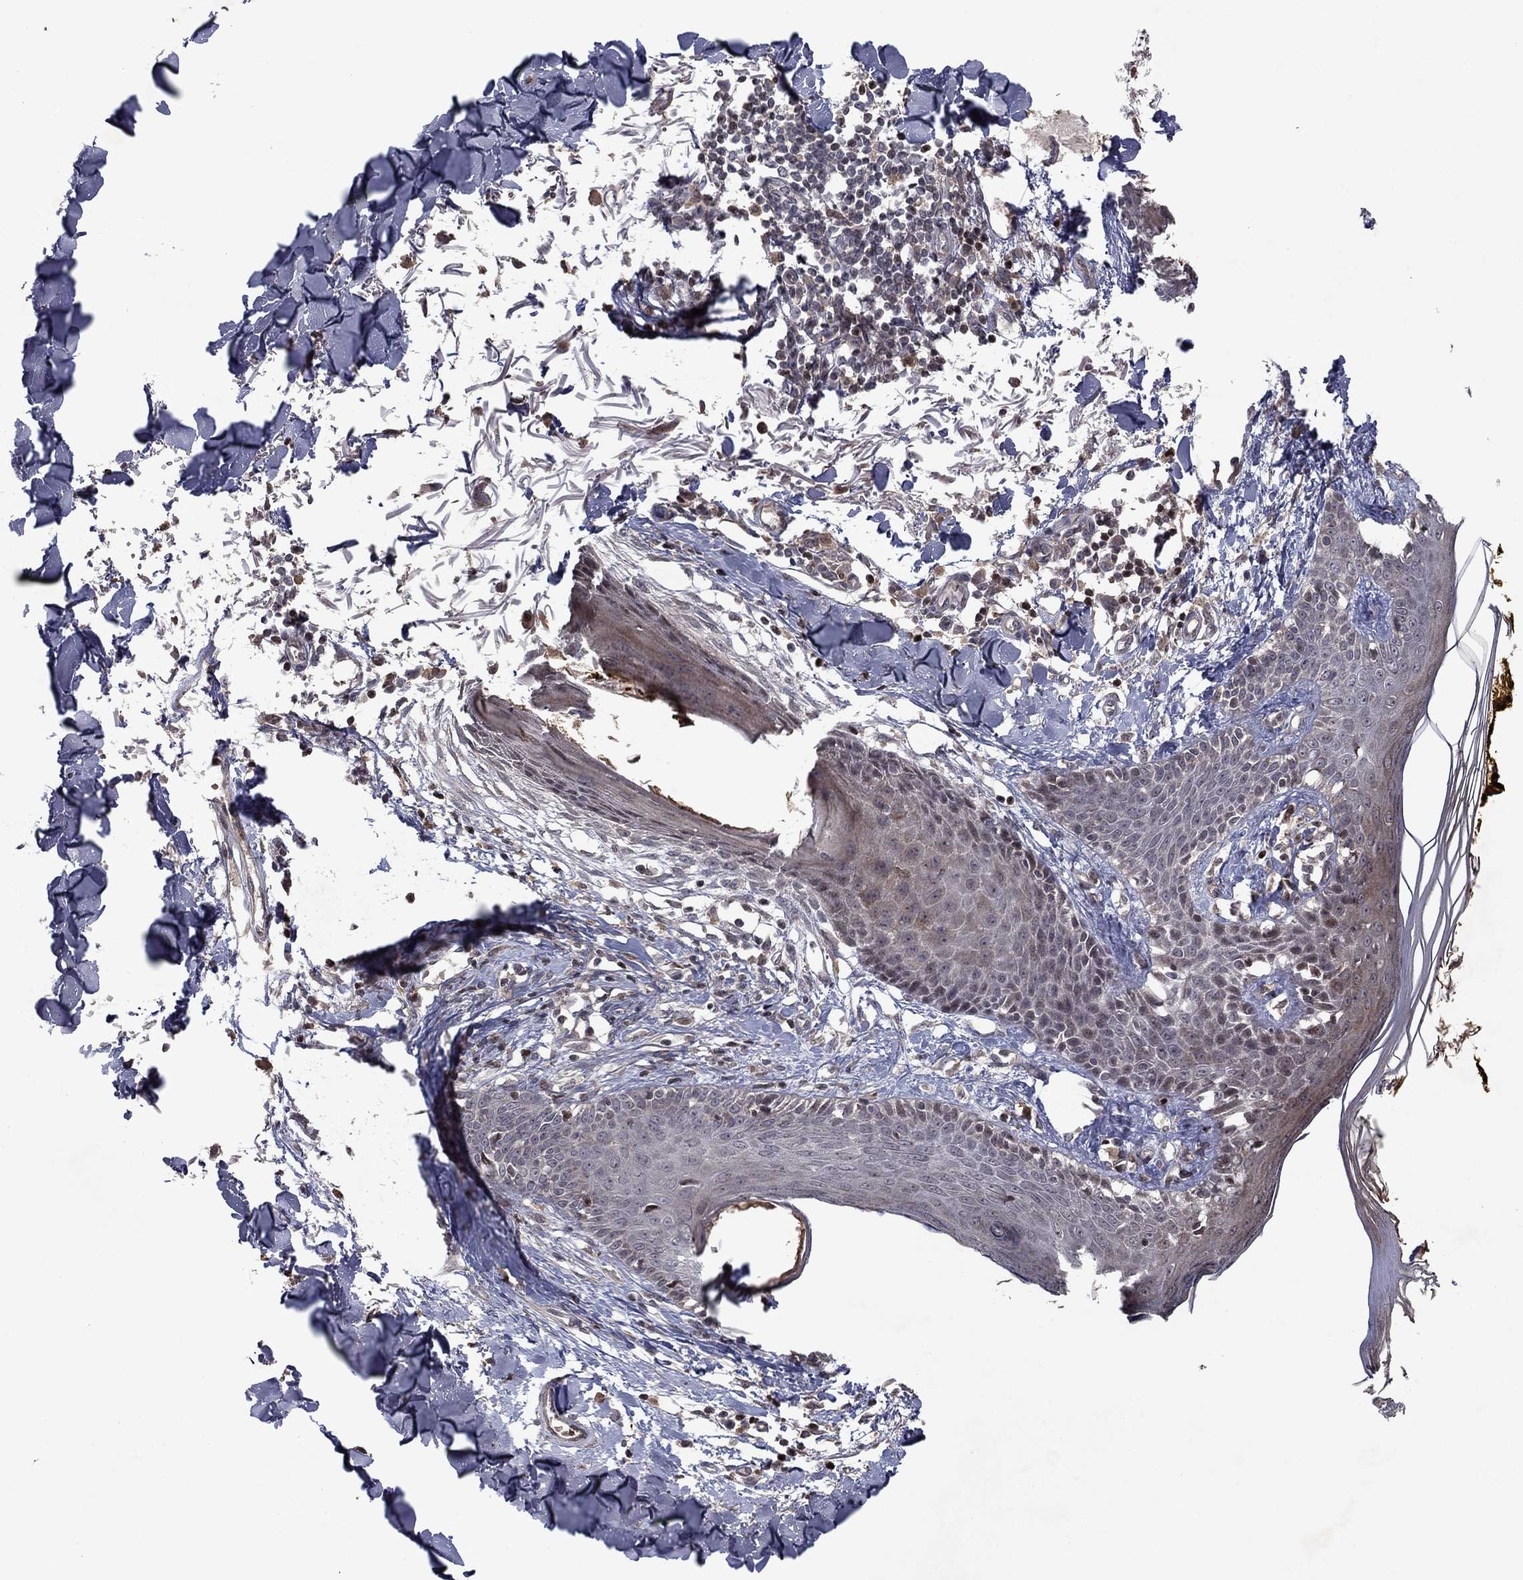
{"staining": {"intensity": "negative", "quantity": "none", "location": "none"}, "tissue": "skin", "cell_type": "Fibroblasts", "image_type": "normal", "snomed": [{"axis": "morphology", "description": "Normal tissue, NOS"}, {"axis": "topography", "description": "Skin"}], "caption": "Fibroblasts show no significant staining in normal skin. Nuclei are stained in blue.", "gene": "SORBS1", "patient": {"sex": "male", "age": 76}}